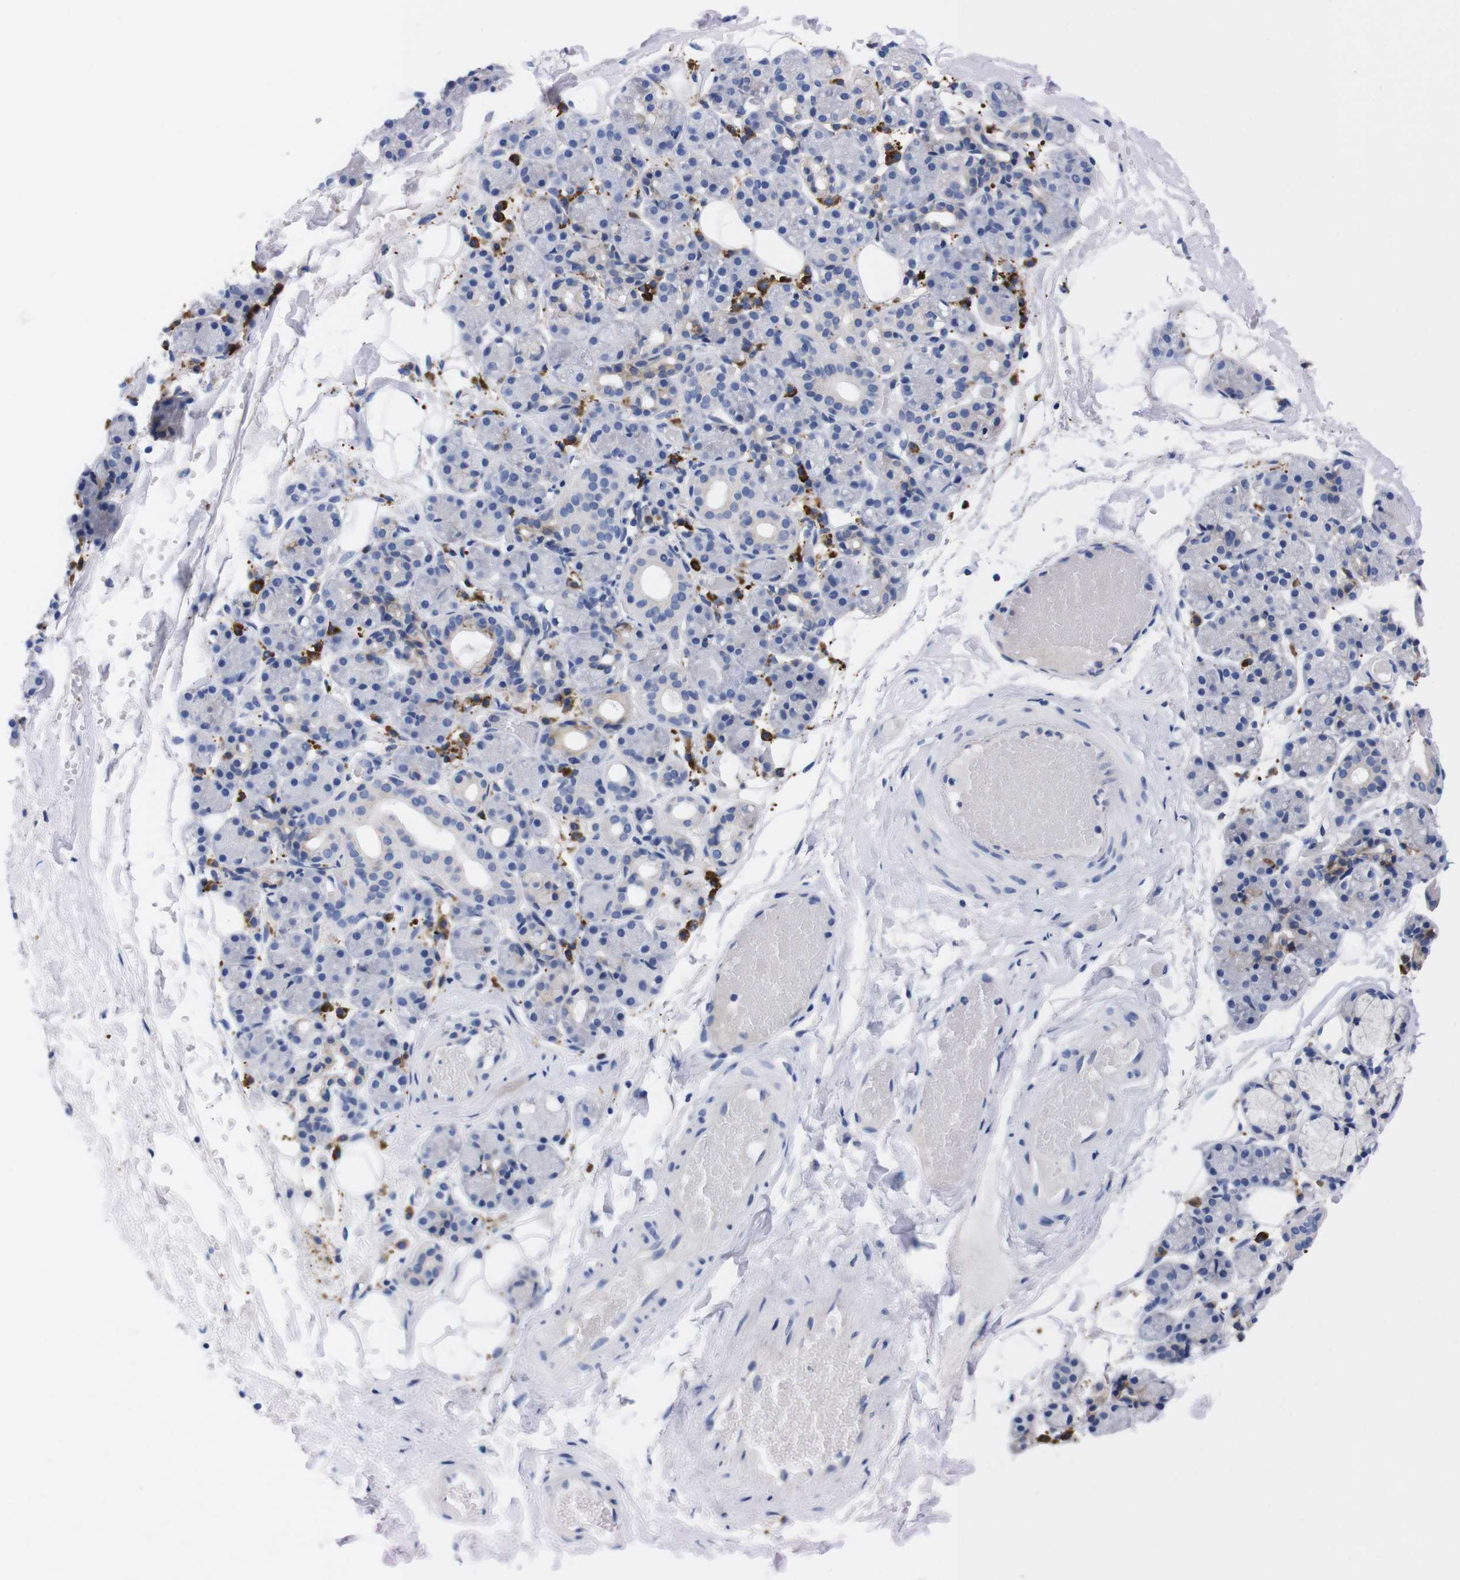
{"staining": {"intensity": "negative", "quantity": "none", "location": "none"}, "tissue": "salivary gland", "cell_type": "Glandular cells", "image_type": "normal", "snomed": [{"axis": "morphology", "description": "Normal tissue, NOS"}, {"axis": "topography", "description": "Salivary gland"}], "caption": "This is an immunohistochemistry photomicrograph of benign human salivary gland. There is no staining in glandular cells.", "gene": "NEBL", "patient": {"sex": "male", "age": 63}}